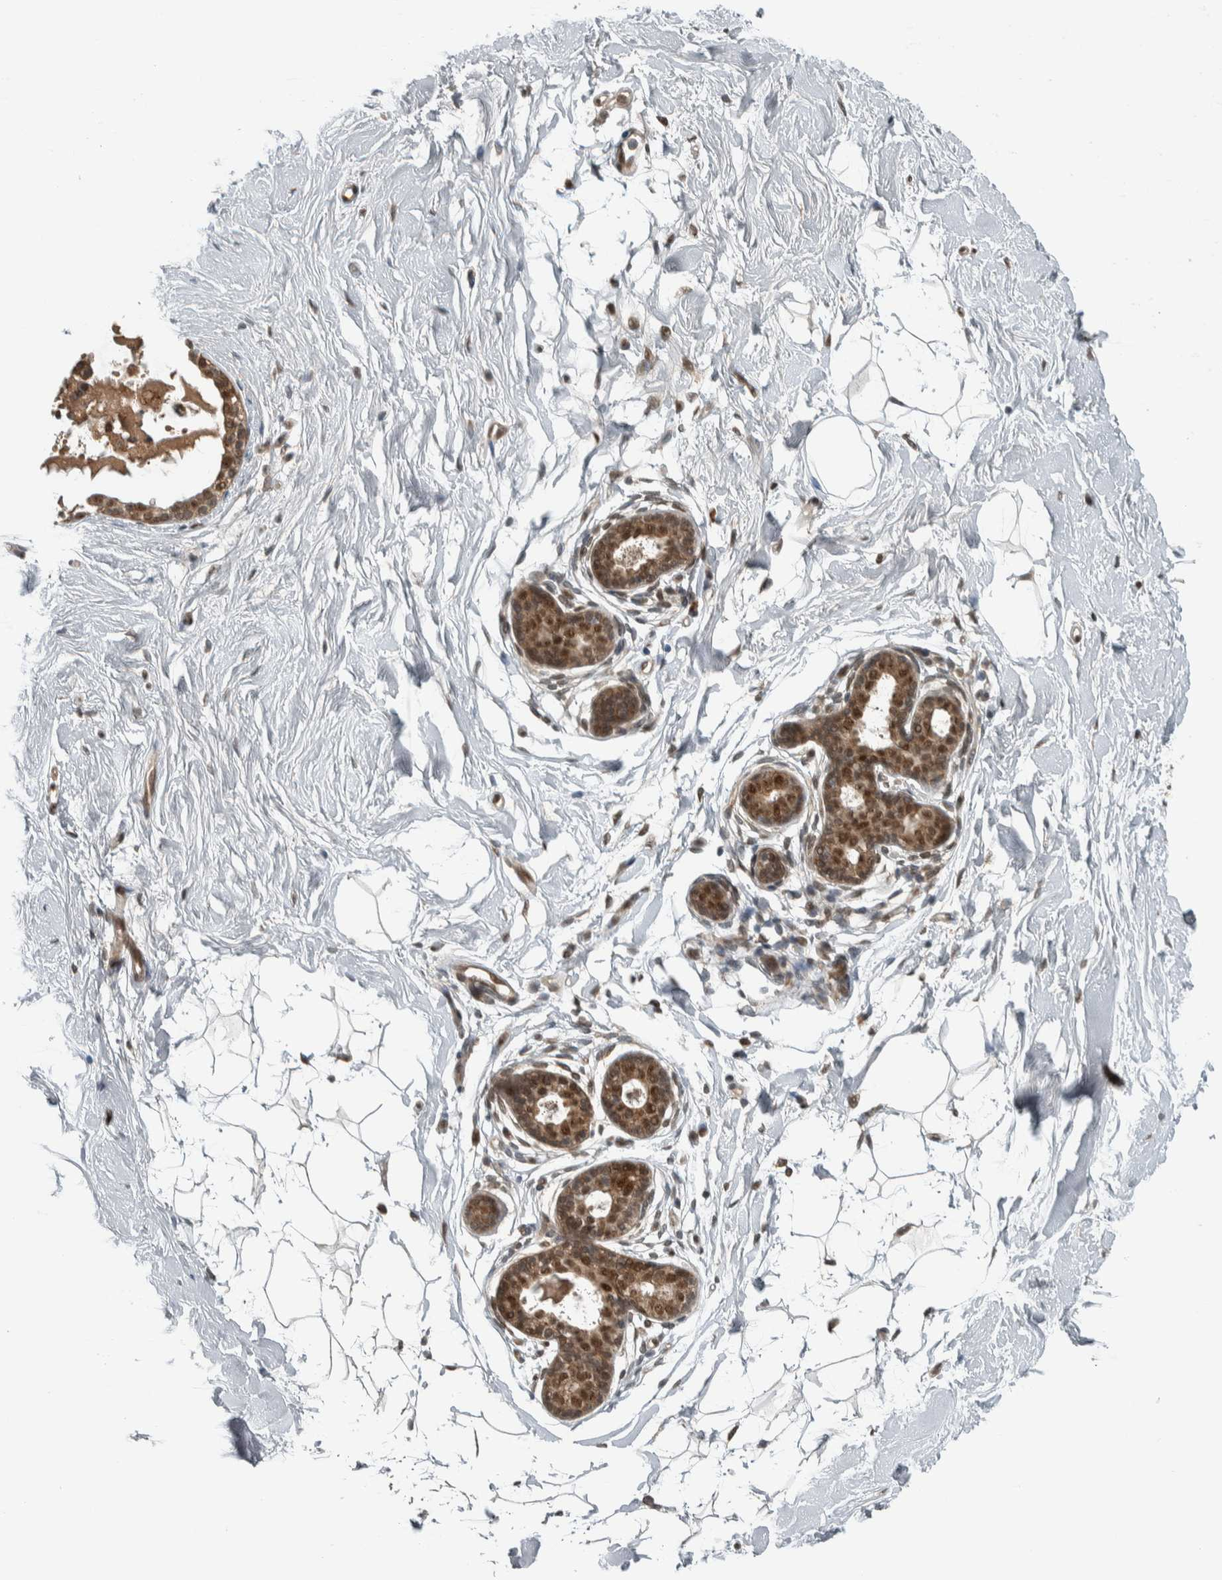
{"staining": {"intensity": "moderate", "quantity": "25%-75%", "location": "cytoplasmic/membranous,nuclear"}, "tissue": "breast", "cell_type": "Adipocytes", "image_type": "normal", "snomed": [{"axis": "morphology", "description": "Normal tissue, NOS"}, {"axis": "topography", "description": "Breast"}], "caption": "Breast stained for a protein (brown) reveals moderate cytoplasmic/membranous,nuclear positive positivity in about 25%-75% of adipocytes.", "gene": "XPO5", "patient": {"sex": "female", "age": 22}}